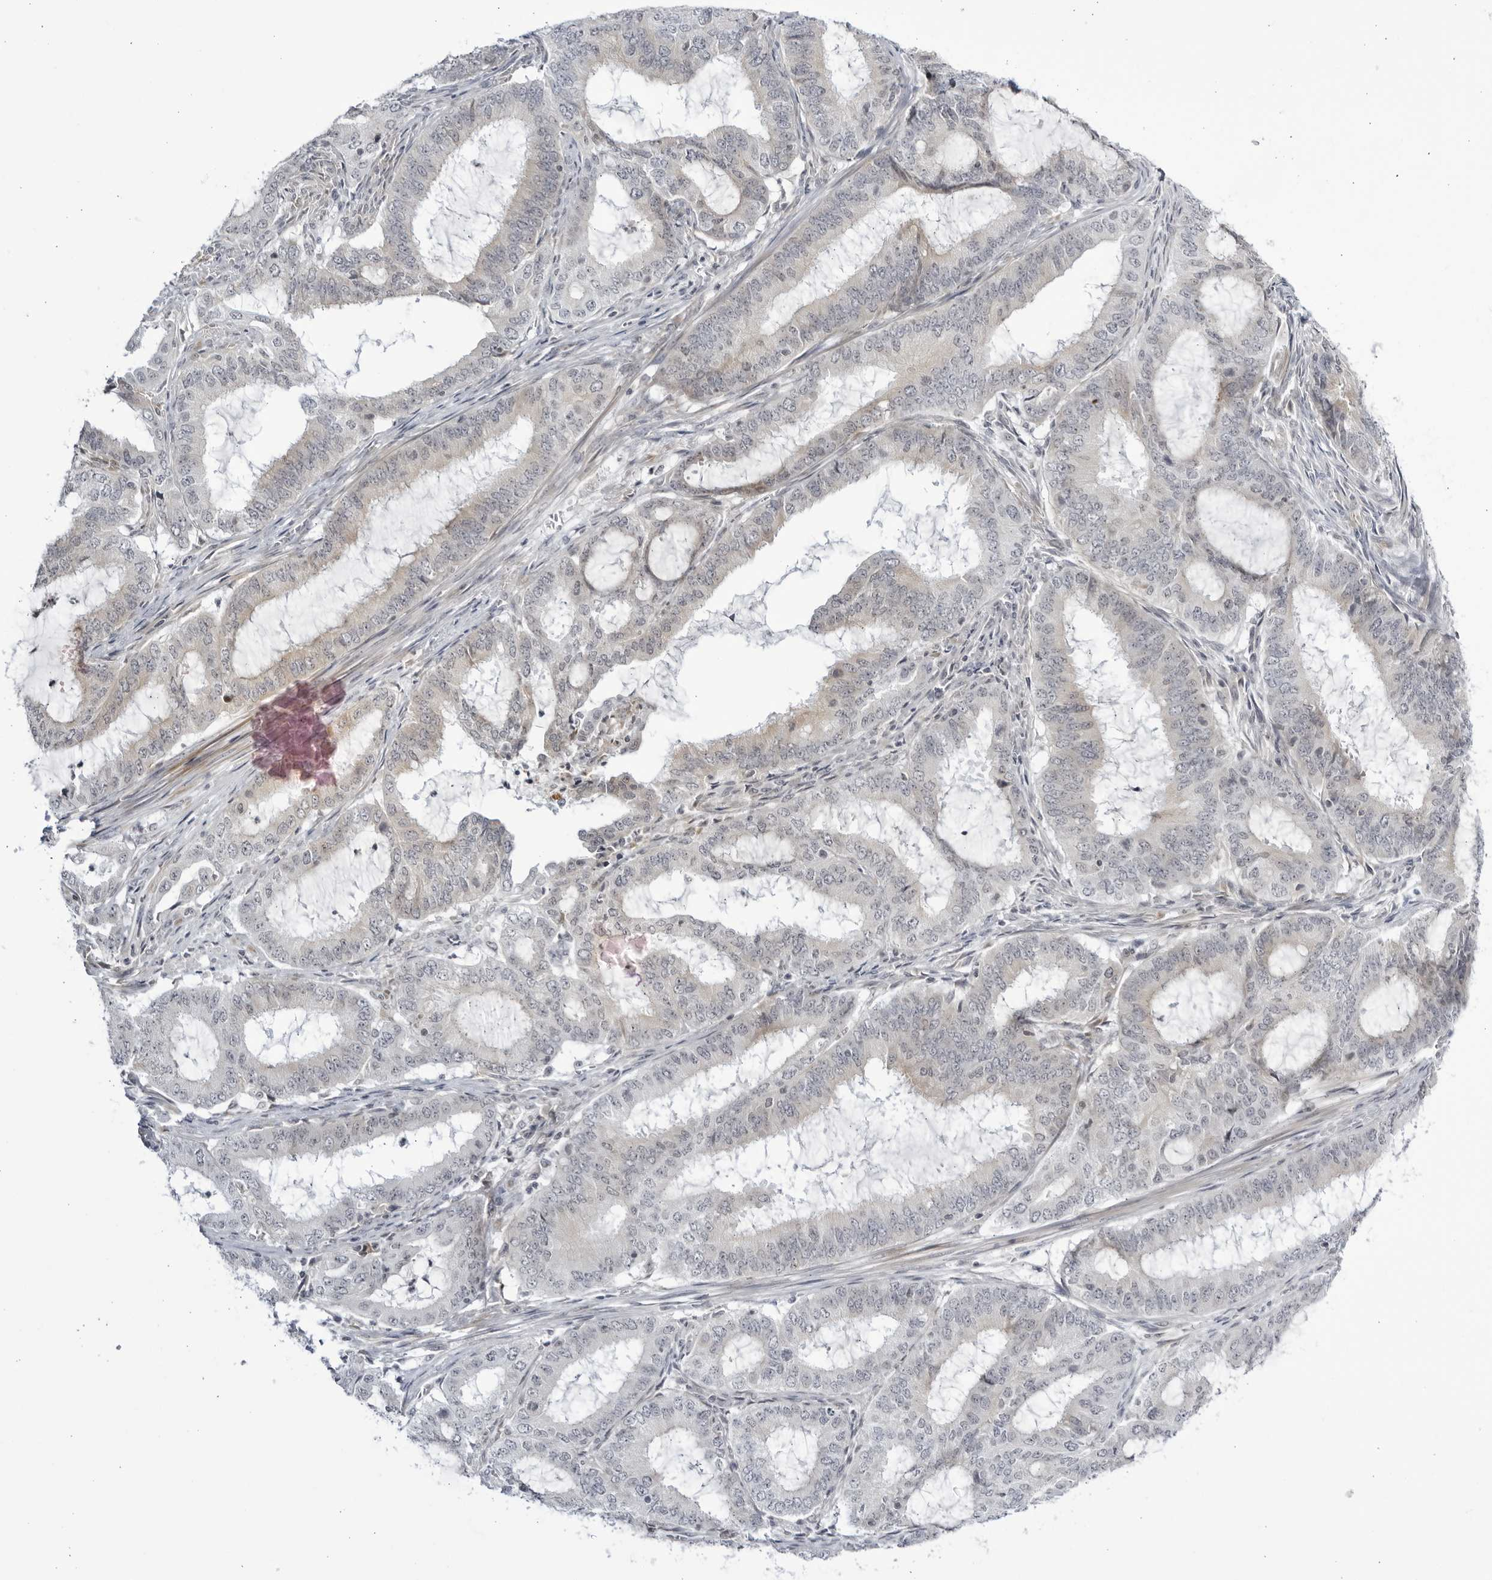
{"staining": {"intensity": "negative", "quantity": "none", "location": "none"}, "tissue": "endometrial cancer", "cell_type": "Tumor cells", "image_type": "cancer", "snomed": [{"axis": "morphology", "description": "Adenocarcinoma, NOS"}, {"axis": "topography", "description": "Endometrium"}], "caption": "A high-resolution histopathology image shows IHC staining of adenocarcinoma (endometrial), which shows no significant positivity in tumor cells.", "gene": "CNBD1", "patient": {"sex": "female", "age": 51}}